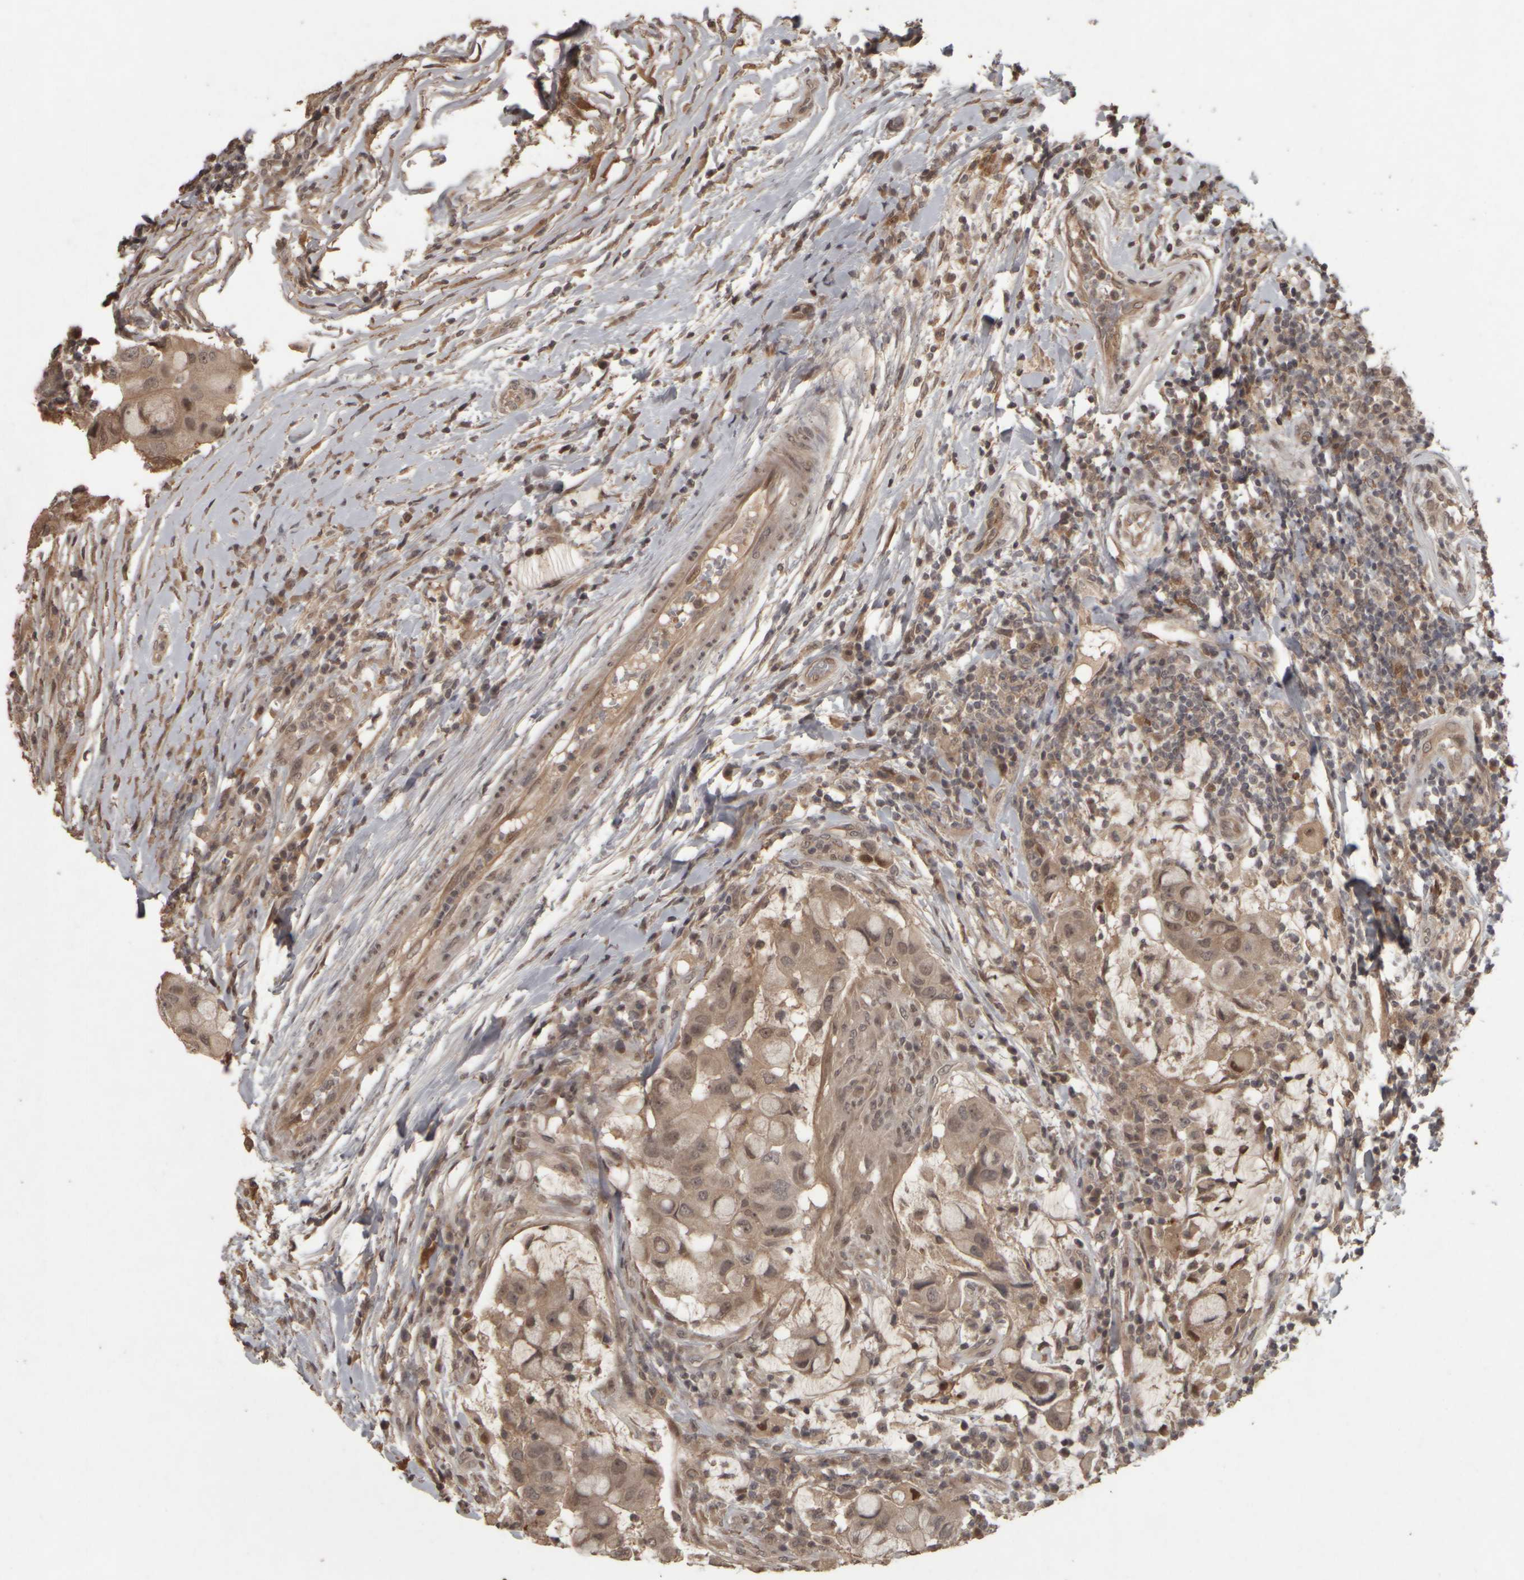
{"staining": {"intensity": "weak", "quantity": ">75%", "location": "cytoplasmic/membranous,nuclear"}, "tissue": "breast cancer", "cell_type": "Tumor cells", "image_type": "cancer", "snomed": [{"axis": "morphology", "description": "Duct carcinoma"}, {"axis": "topography", "description": "Breast"}], "caption": "A low amount of weak cytoplasmic/membranous and nuclear expression is identified in about >75% of tumor cells in breast cancer tissue.", "gene": "ACO1", "patient": {"sex": "female", "age": 27}}